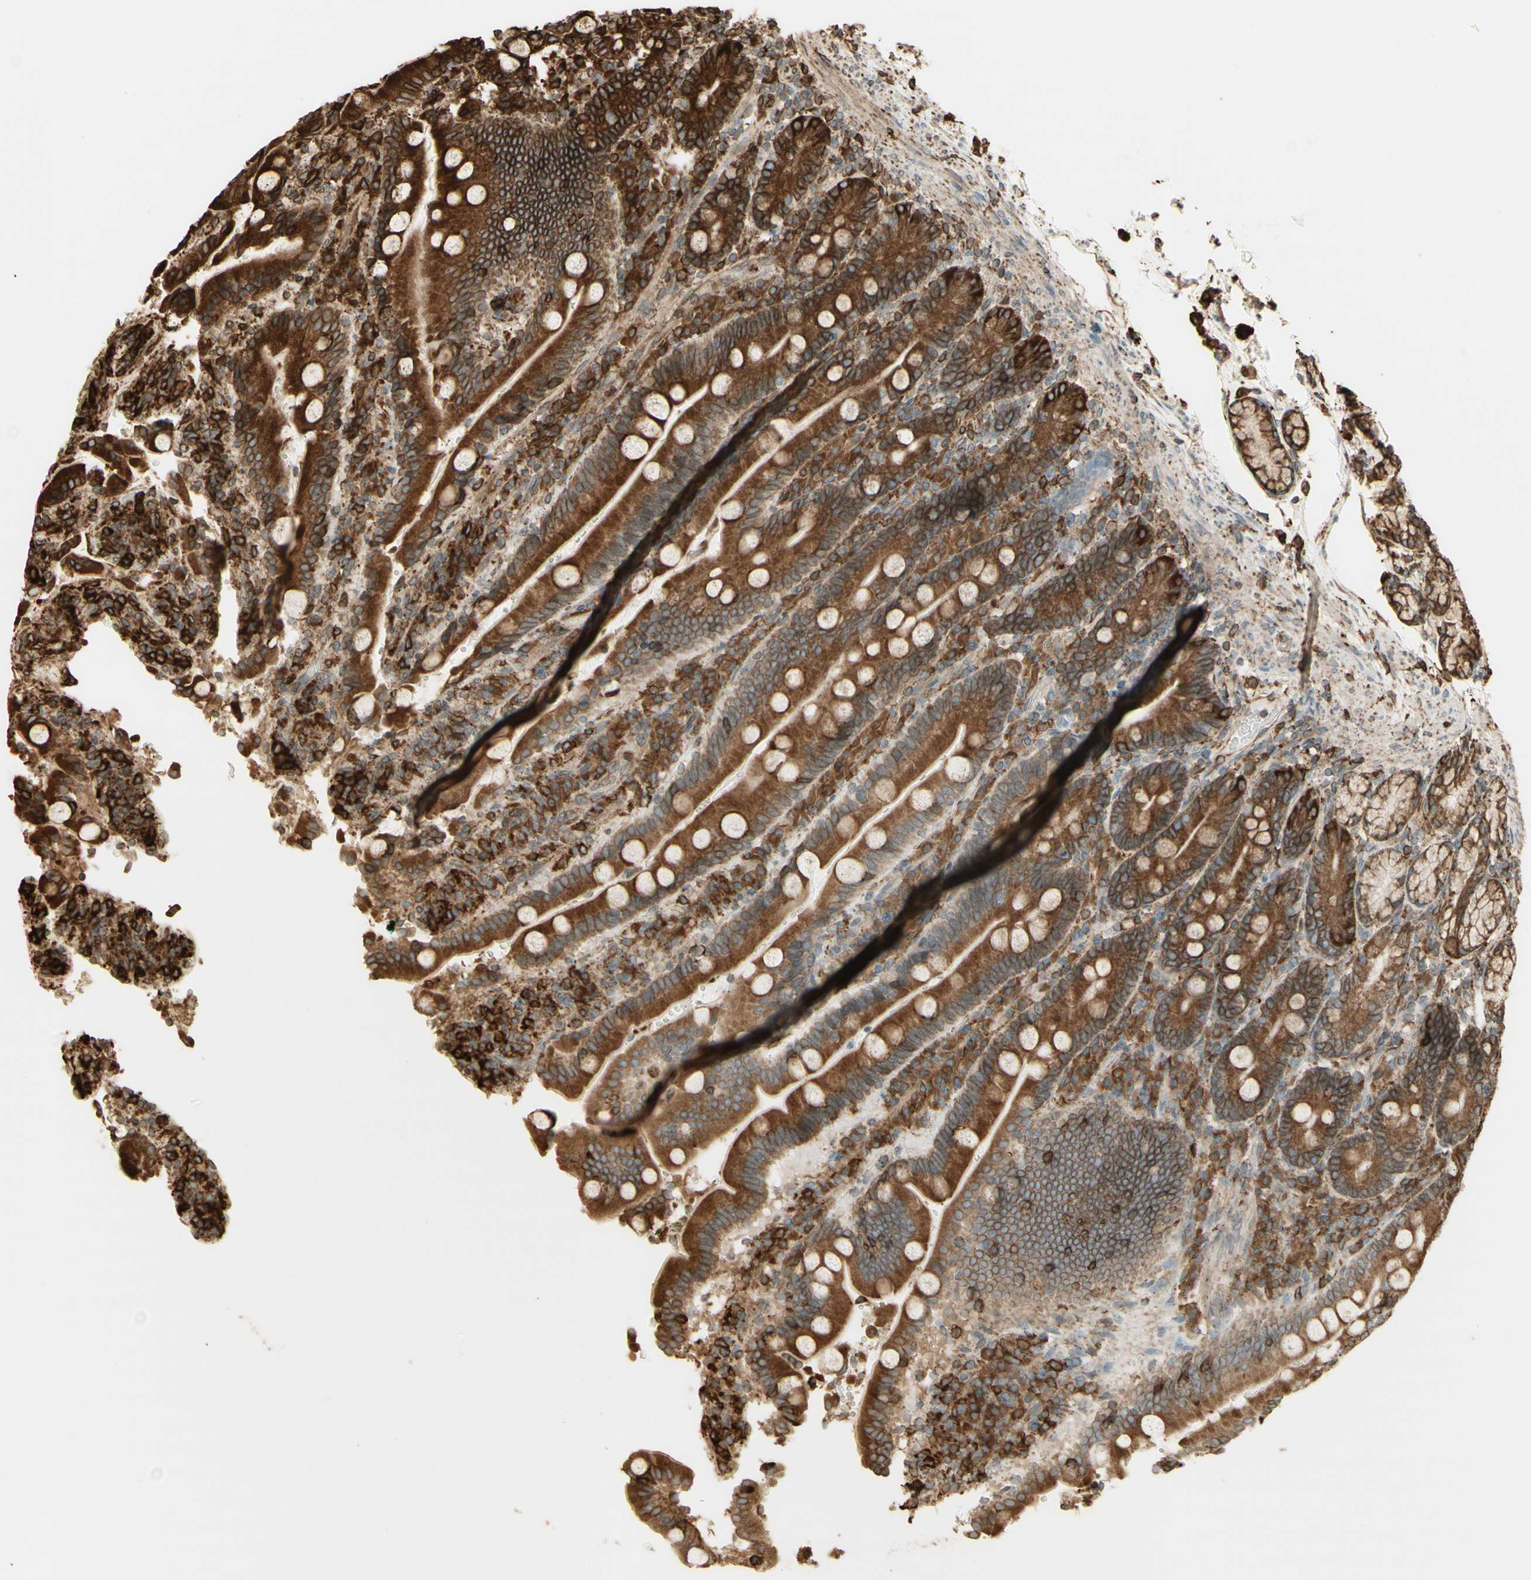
{"staining": {"intensity": "strong", "quantity": ">75%", "location": "cytoplasmic/membranous"}, "tissue": "duodenum", "cell_type": "Glandular cells", "image_type": "normal", "snomed": [{"axis": "morphology", "description": "Normal tissue, NOS"}, {"axis": "topography", "description": "Small intestine, NOS"}], "caption": "An immunohistochemistry micrograph of normal tissue is shown. Protein staining in brown highlights strong cytoplasmic/membranous positivity in duodenum within glandular cells. (IHC, brightfield microscopy, high magnification).", "gene": "CANX", "patient": {"sex": "female", "age": 71}}